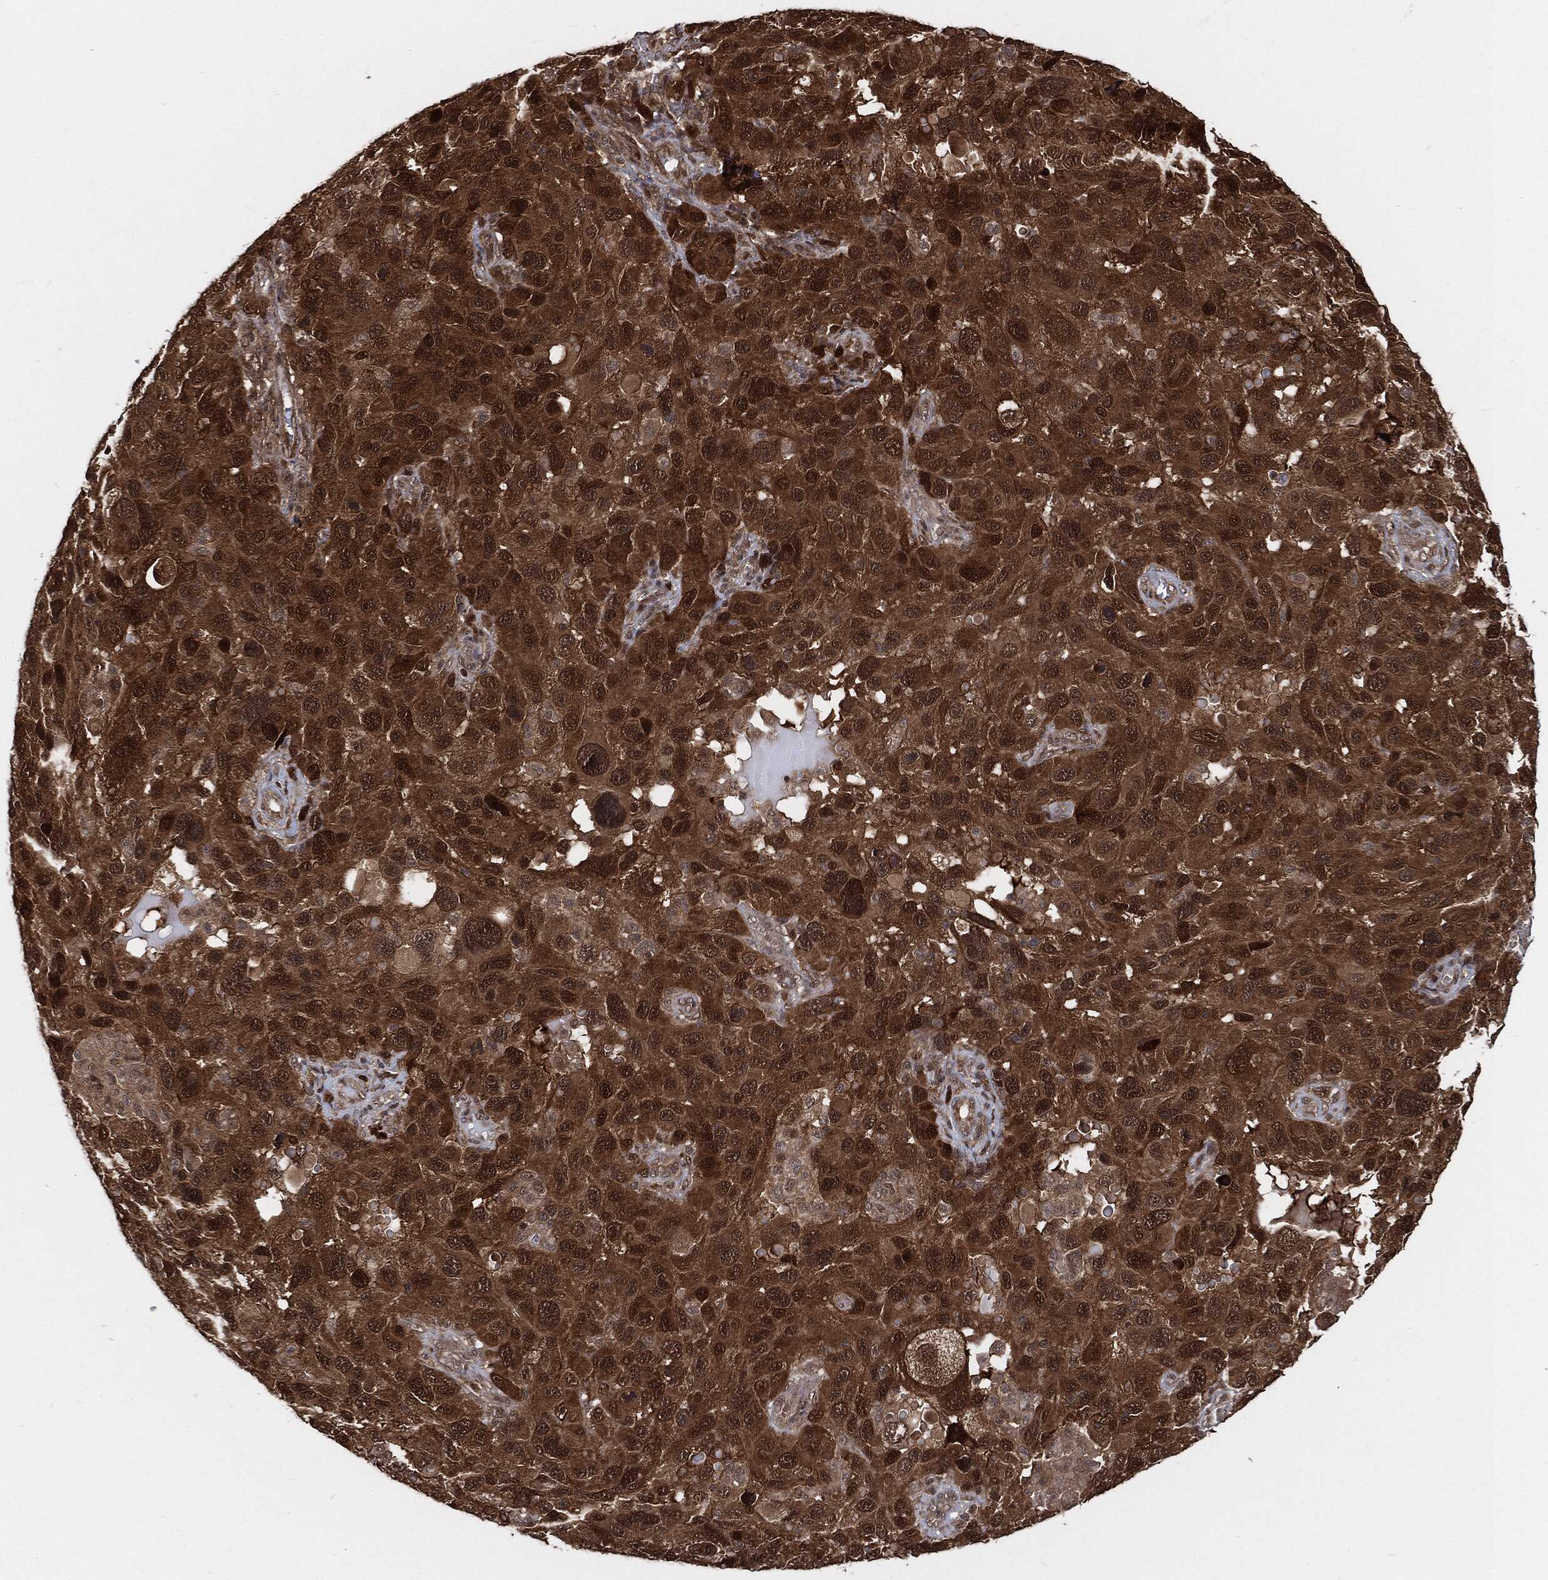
{"staining": {"intensity": "moderate", "quantity": ">75%", "location": "cytoplasmic/membranous,nuclear"}, "tissue": "melanoma", "cell_type": "Tumor cells", "image_type": "cancer", "snomed": [{"axis": "morphology", "description": "Malignant melanoma, NOS"}, {"axis": "topography", "description": "Skin"}], "caption": "This image demonstrates immunohistochemistry staining of melanoma, with medium moderate cytoplasmic/membranous and nuclear staining in approximately >75% of tumor cells.", "gene": "CUTA", "patient": {"sex": "male", "age": 53}}